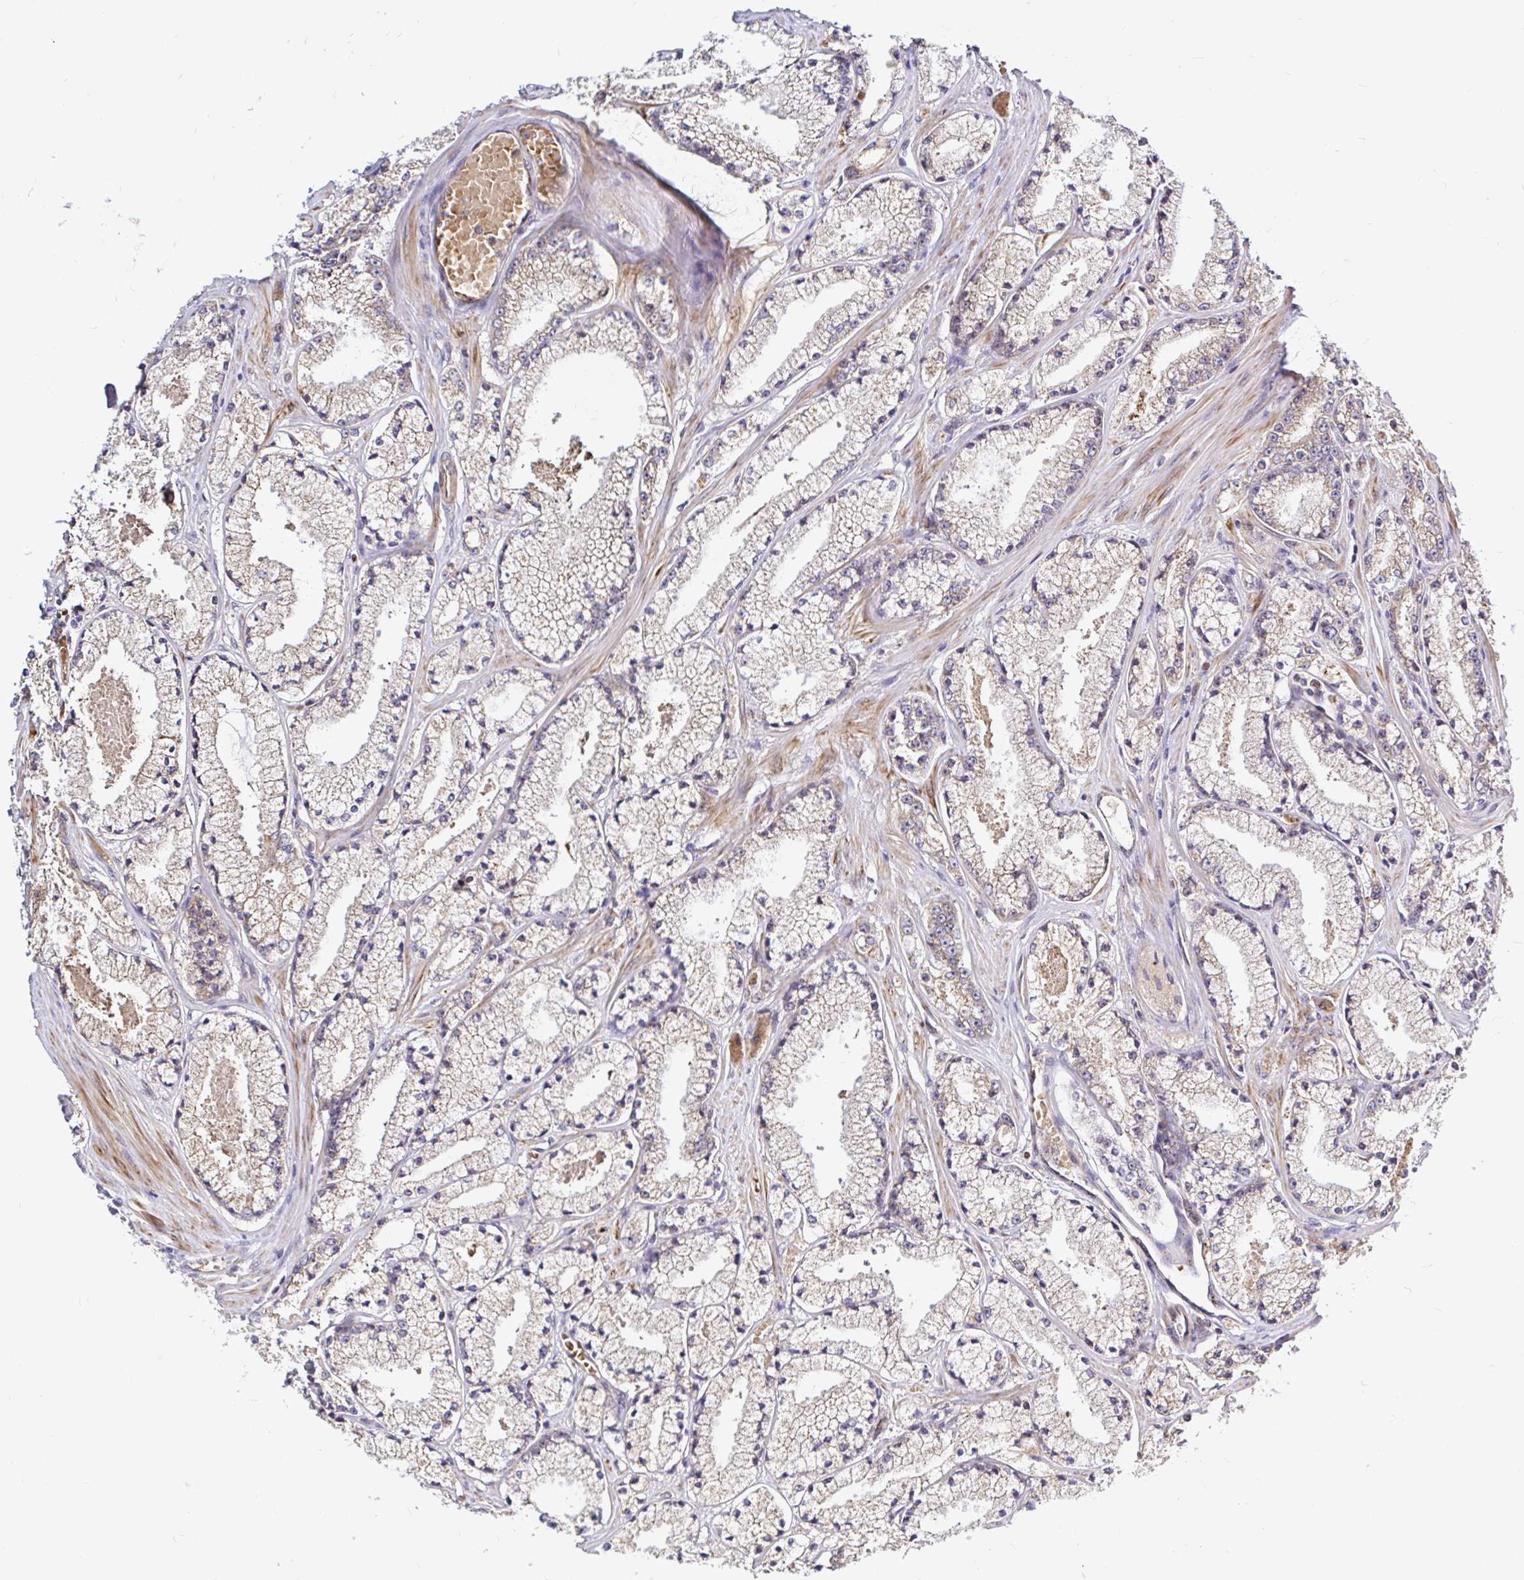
{"staining": {"intensity": "weak", "quantity": "<25%", "location": "cytoplasmic/membranous"}, "tissue": "prostate cancer", "cell_type": "Tumor cells", "image_type": "cancer", "snomed": [{"axis": "morphology", "description": "Adenocarcinoma, High grade"}, {"axis": "topography", "description": "Prostate"}], "caption": "Photomicrograph shows no significant protein staining in tumor cells of adenocarcinoma (high-grade) (prostate).", "gene": "ARHGEF37", "patient": {"sex": "male", "age": 63}}